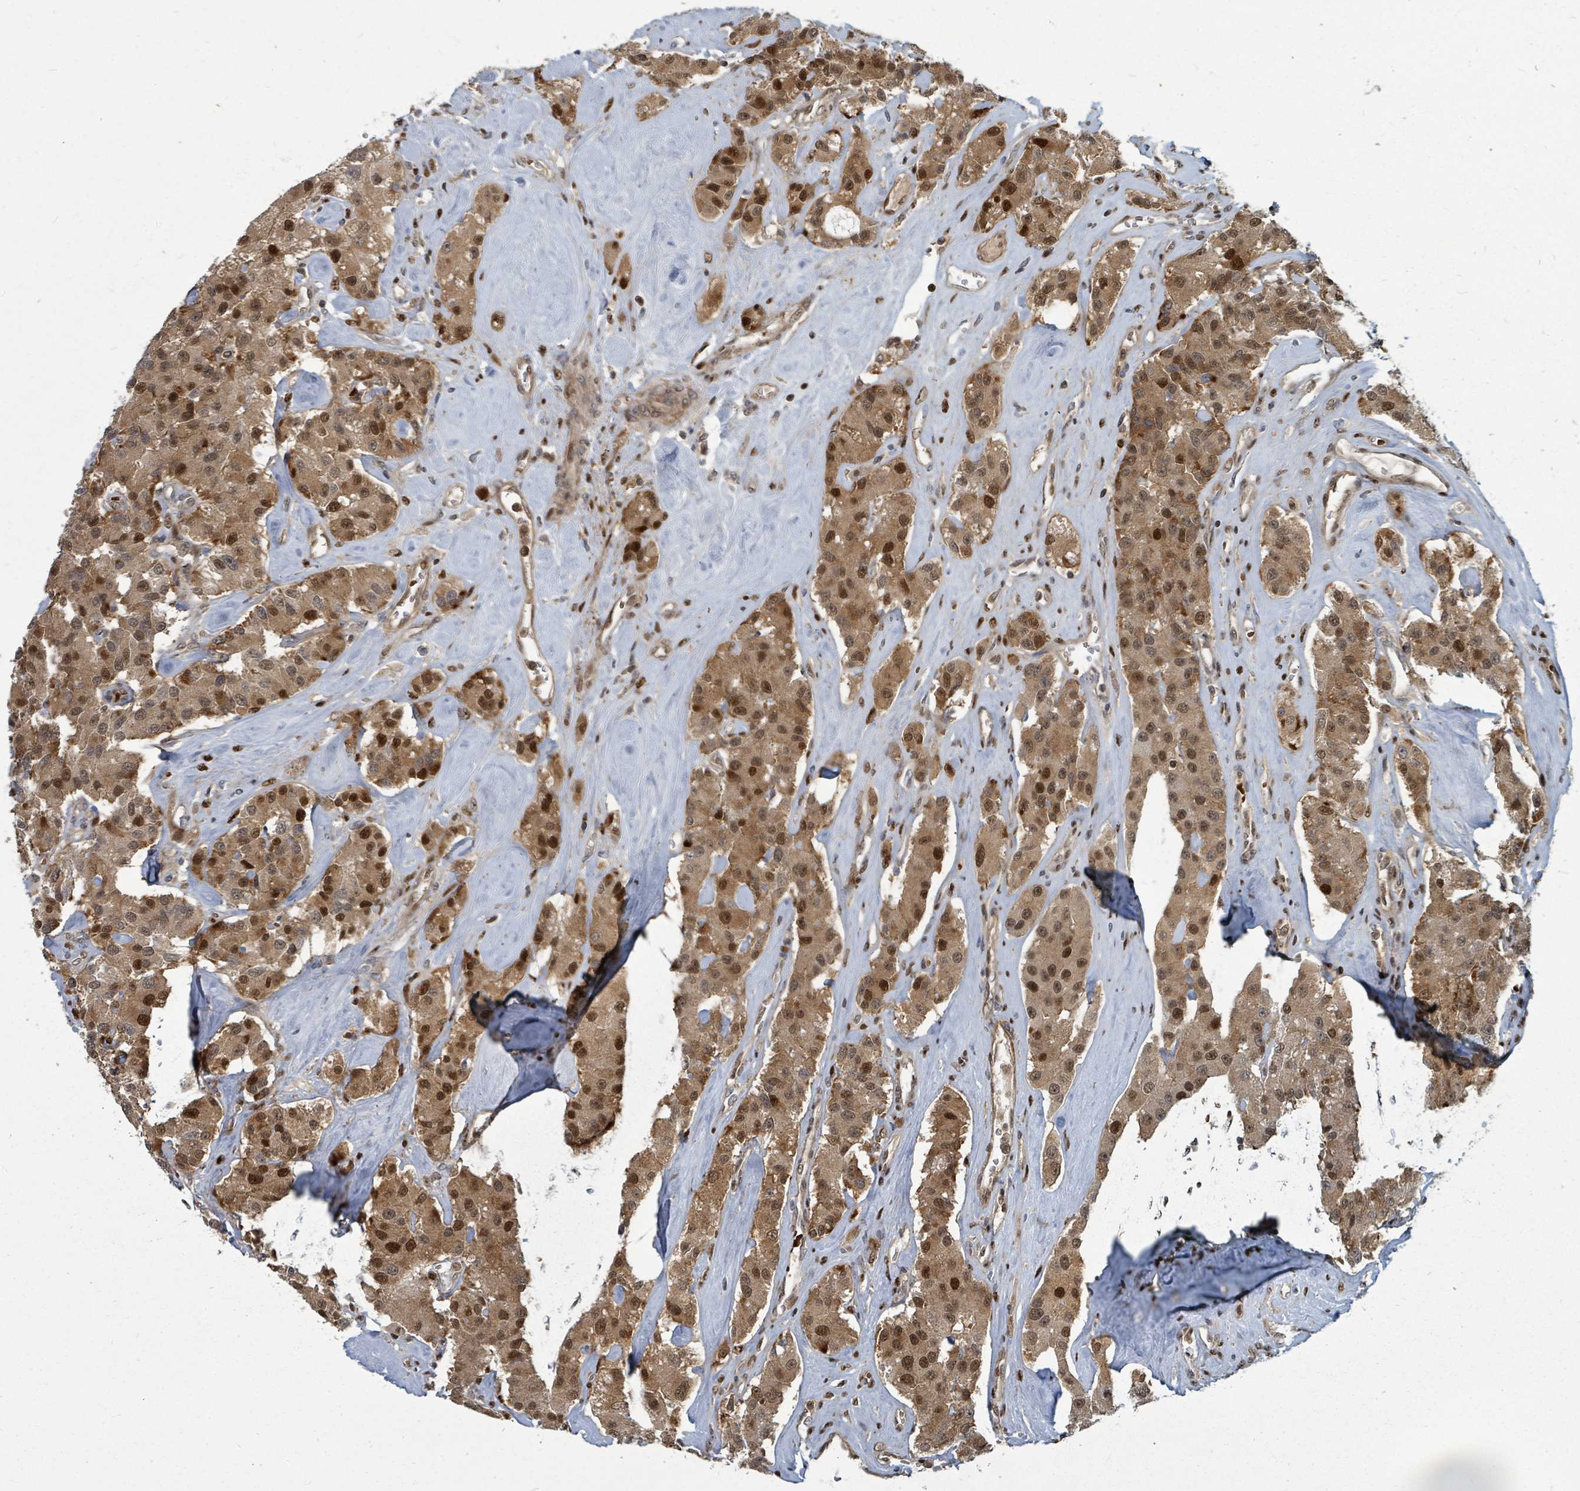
{"staining": {"intensity": "strong", "quantity": ">75%", "location": "cytoplasmic/membranous,nuclear"}, "tissue": "carcinoid", "cell_type": "Tumor cells", "image_type": "cancer", "snomed": [{"axis": "morphology", "description": "Carcinoid, malignant, NOS"}, {"axis": "topography", "description": "Pancreas"}], "caption": "Immunohistochemistry histopathology image of carcinoid stained for a protein (brown), which shows high levels of strong cytoplasmic/membranous and nuclear positivity in approximately >75% of tumor cells.", "gene": "TRDMT1", "patient": {"sex": "male", "age": 41}}